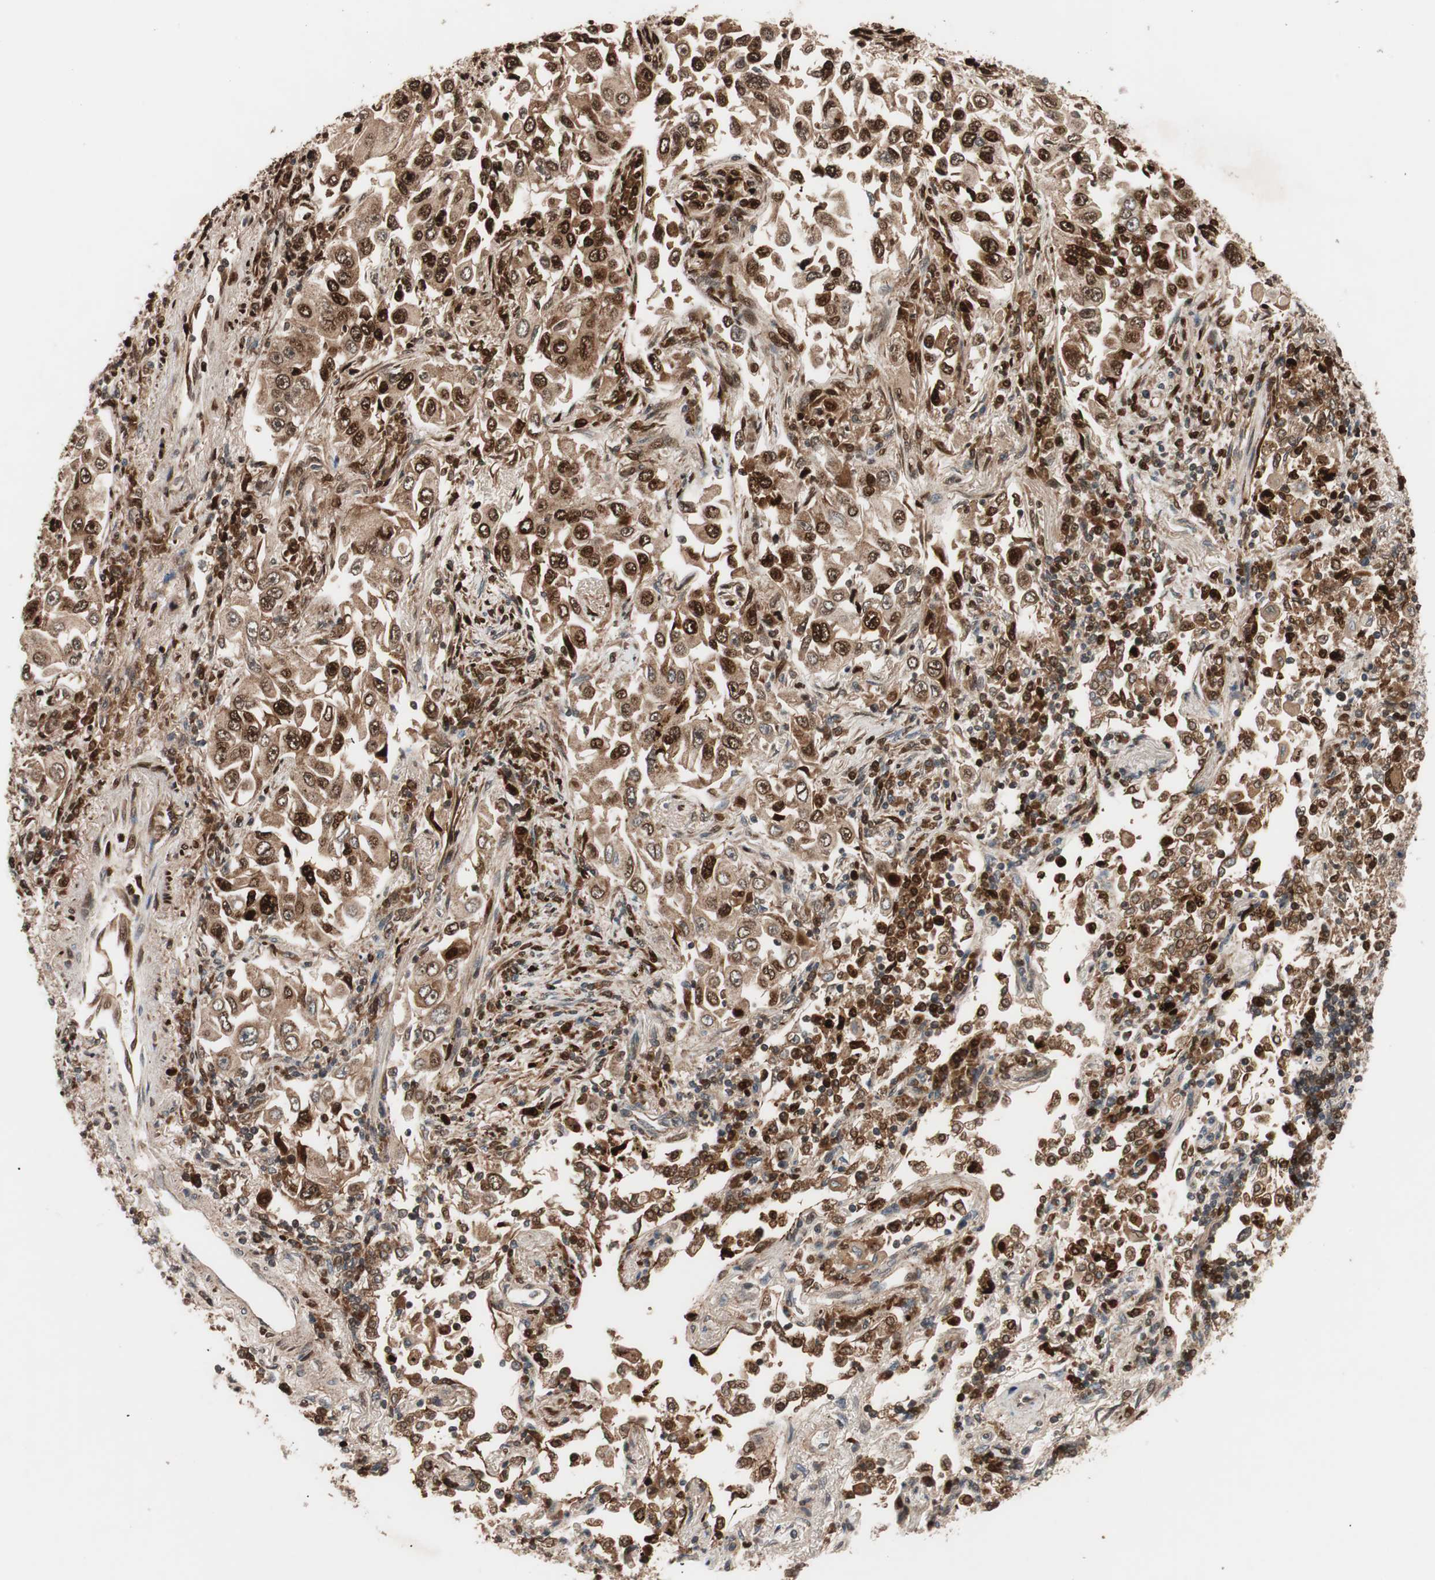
{"staining": {"intensity": "strong", "quantity": ">75%", "location": "cytoplasmic/membranous,nuclear"}, "tissue": "lung cancer", "cell_type": "Tumor cells", "image_type": "cancer", "snomed": [{"axis": "morphology", "description": "Adenocarcinoma, NOS"}, {"axis": "topography", "description": "Lung"}], "caption": "Strong cytoplasmic/membranous and nuclear protein staining is appreciated in about >75% of tumor cells in lung cancer.", "gene": "NF2", "patient": {"sex": "male", "age": 84}}